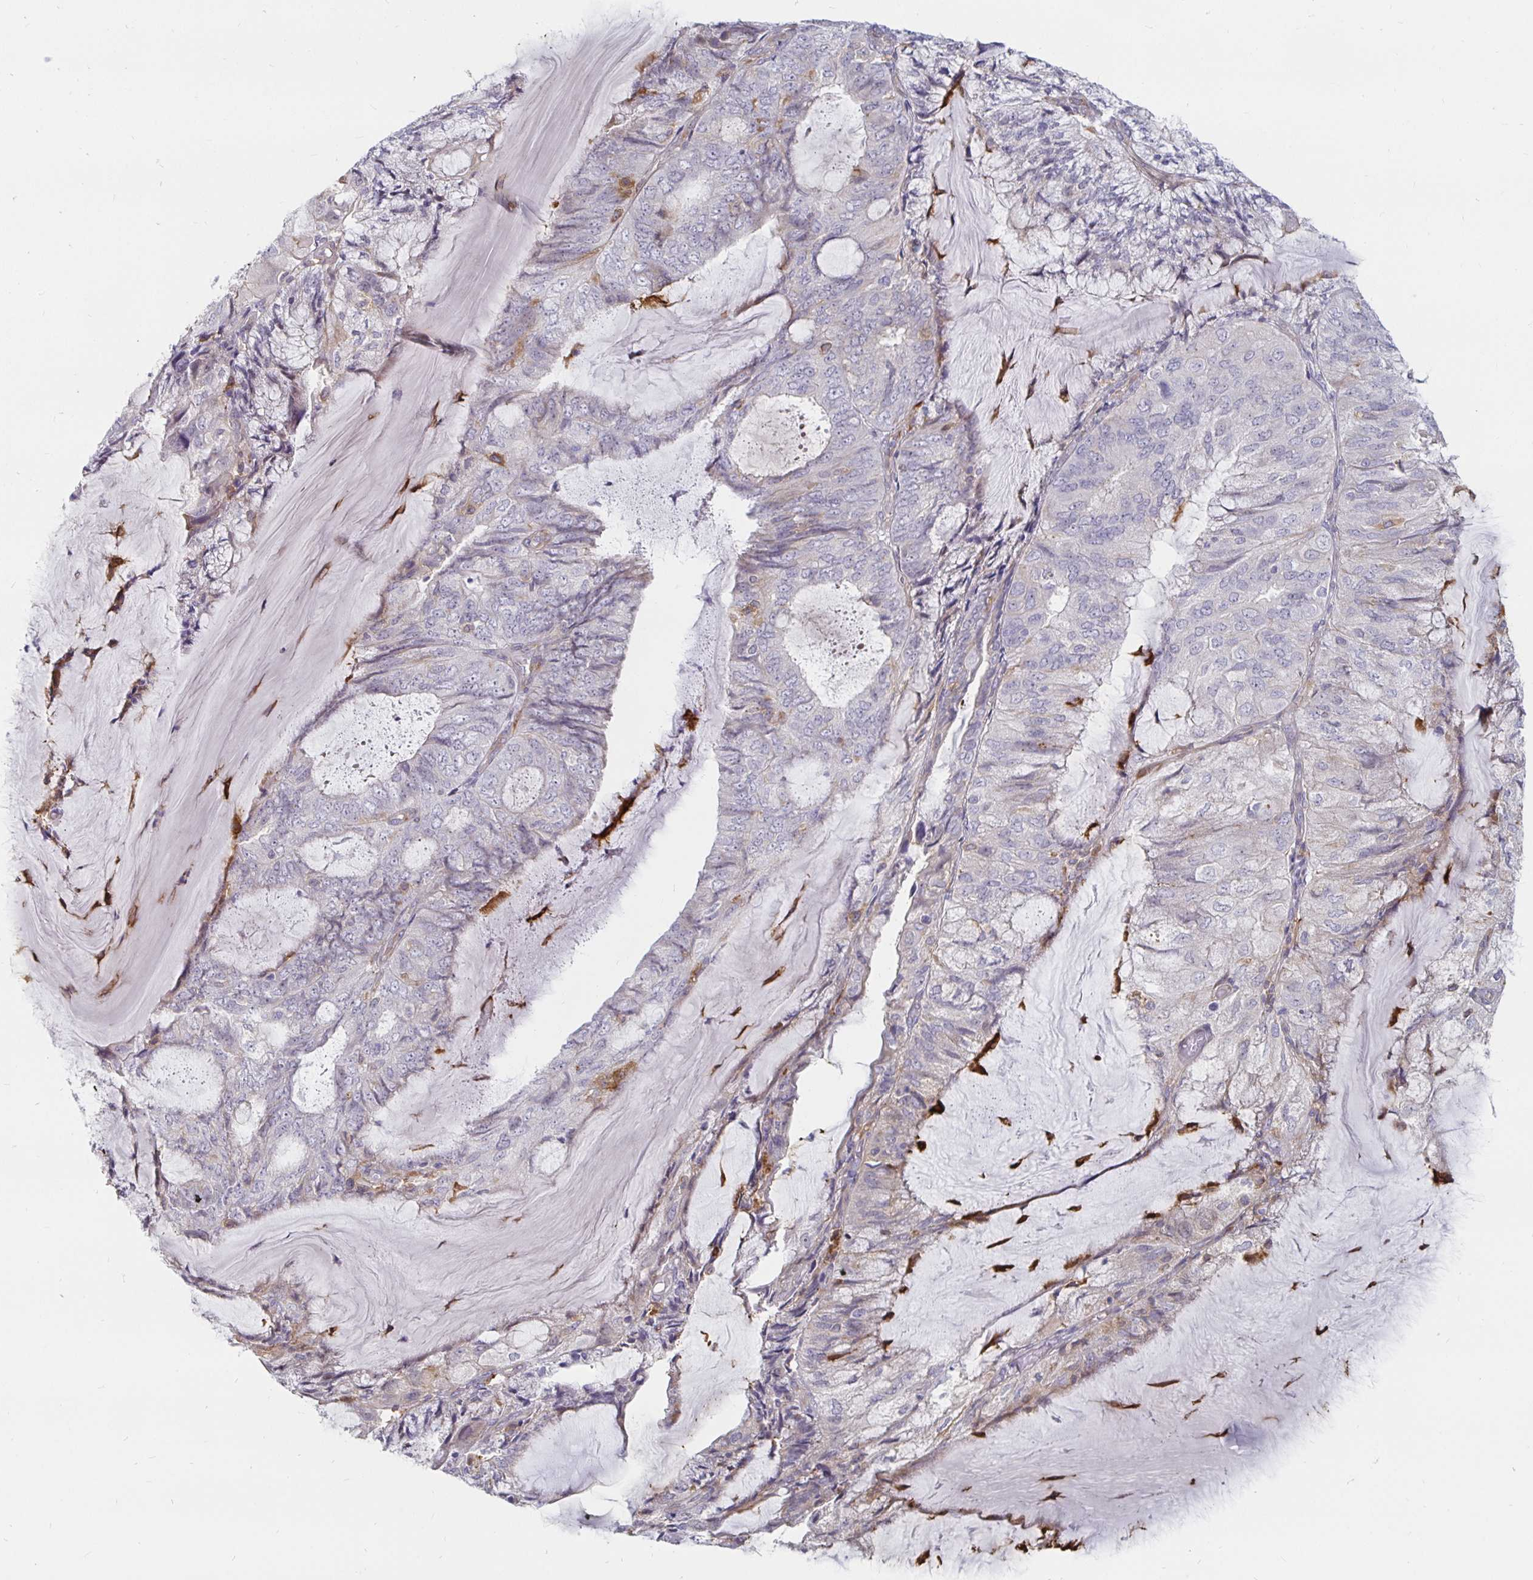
{"staining": {"intensity": "weak", "quantity": "<25%", "location": "cytoplasmic/membranous"}, "tissue": "endometrial cancer", "cell_type": "Tumor cells", "image_type": "cancer", "snomed": [{"axis": "morphology", "description": "Adenocarcinoma, NOS"}, {"axis": "topography", "description": "Endometrium"}], "caption": "Tumor cells show no significant expression in endometrial adenocarcinoma. (Immunohistochemistry, brightfield microscopy, high magnification).", "gene": "CCDC85A", "patient": {"sex": "female", "age": 81}}